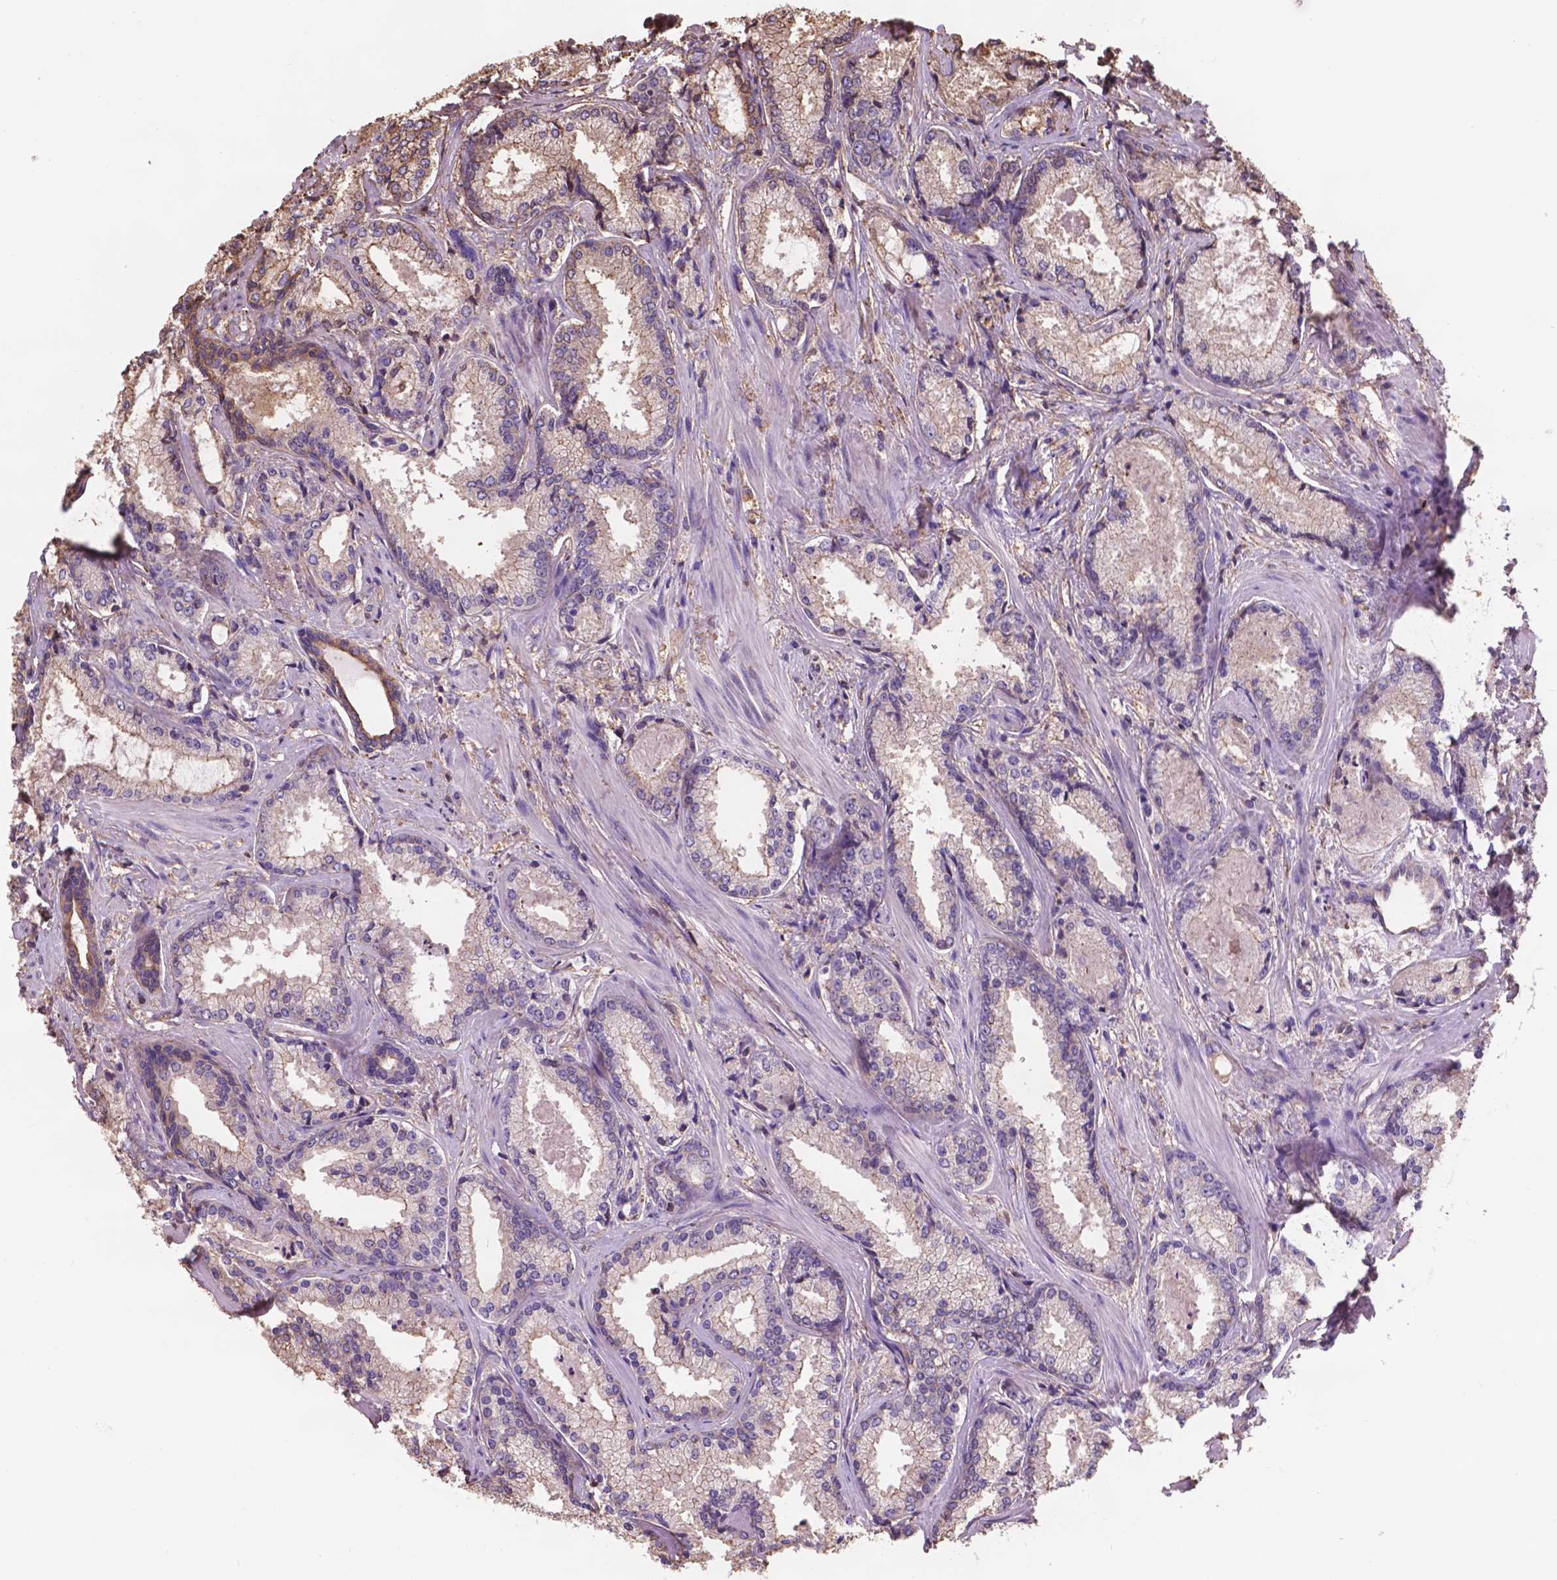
{"staining": {"intensity": "moderate", "quantity": "<25%", "location": "cytoplasmic/membranous"}, "tissue": "prostate cancer", "cell_type": "Tumor cells", "image_type": "cancer", "snomed": [{"axis": "morphology", "description": "Adenocarcinoma, Low grade"}, {"axis": "topography", "description": "Prostate"}], "caption": "Immunohistochemistry (IHC) (DAB) staining of prostate cancer reveals moderate cytoplasmic/membranous protein staining in approximately <25% of tumor cells.", "gene": "NIPA2", "patient": {"sex": "male", "age": 56}}